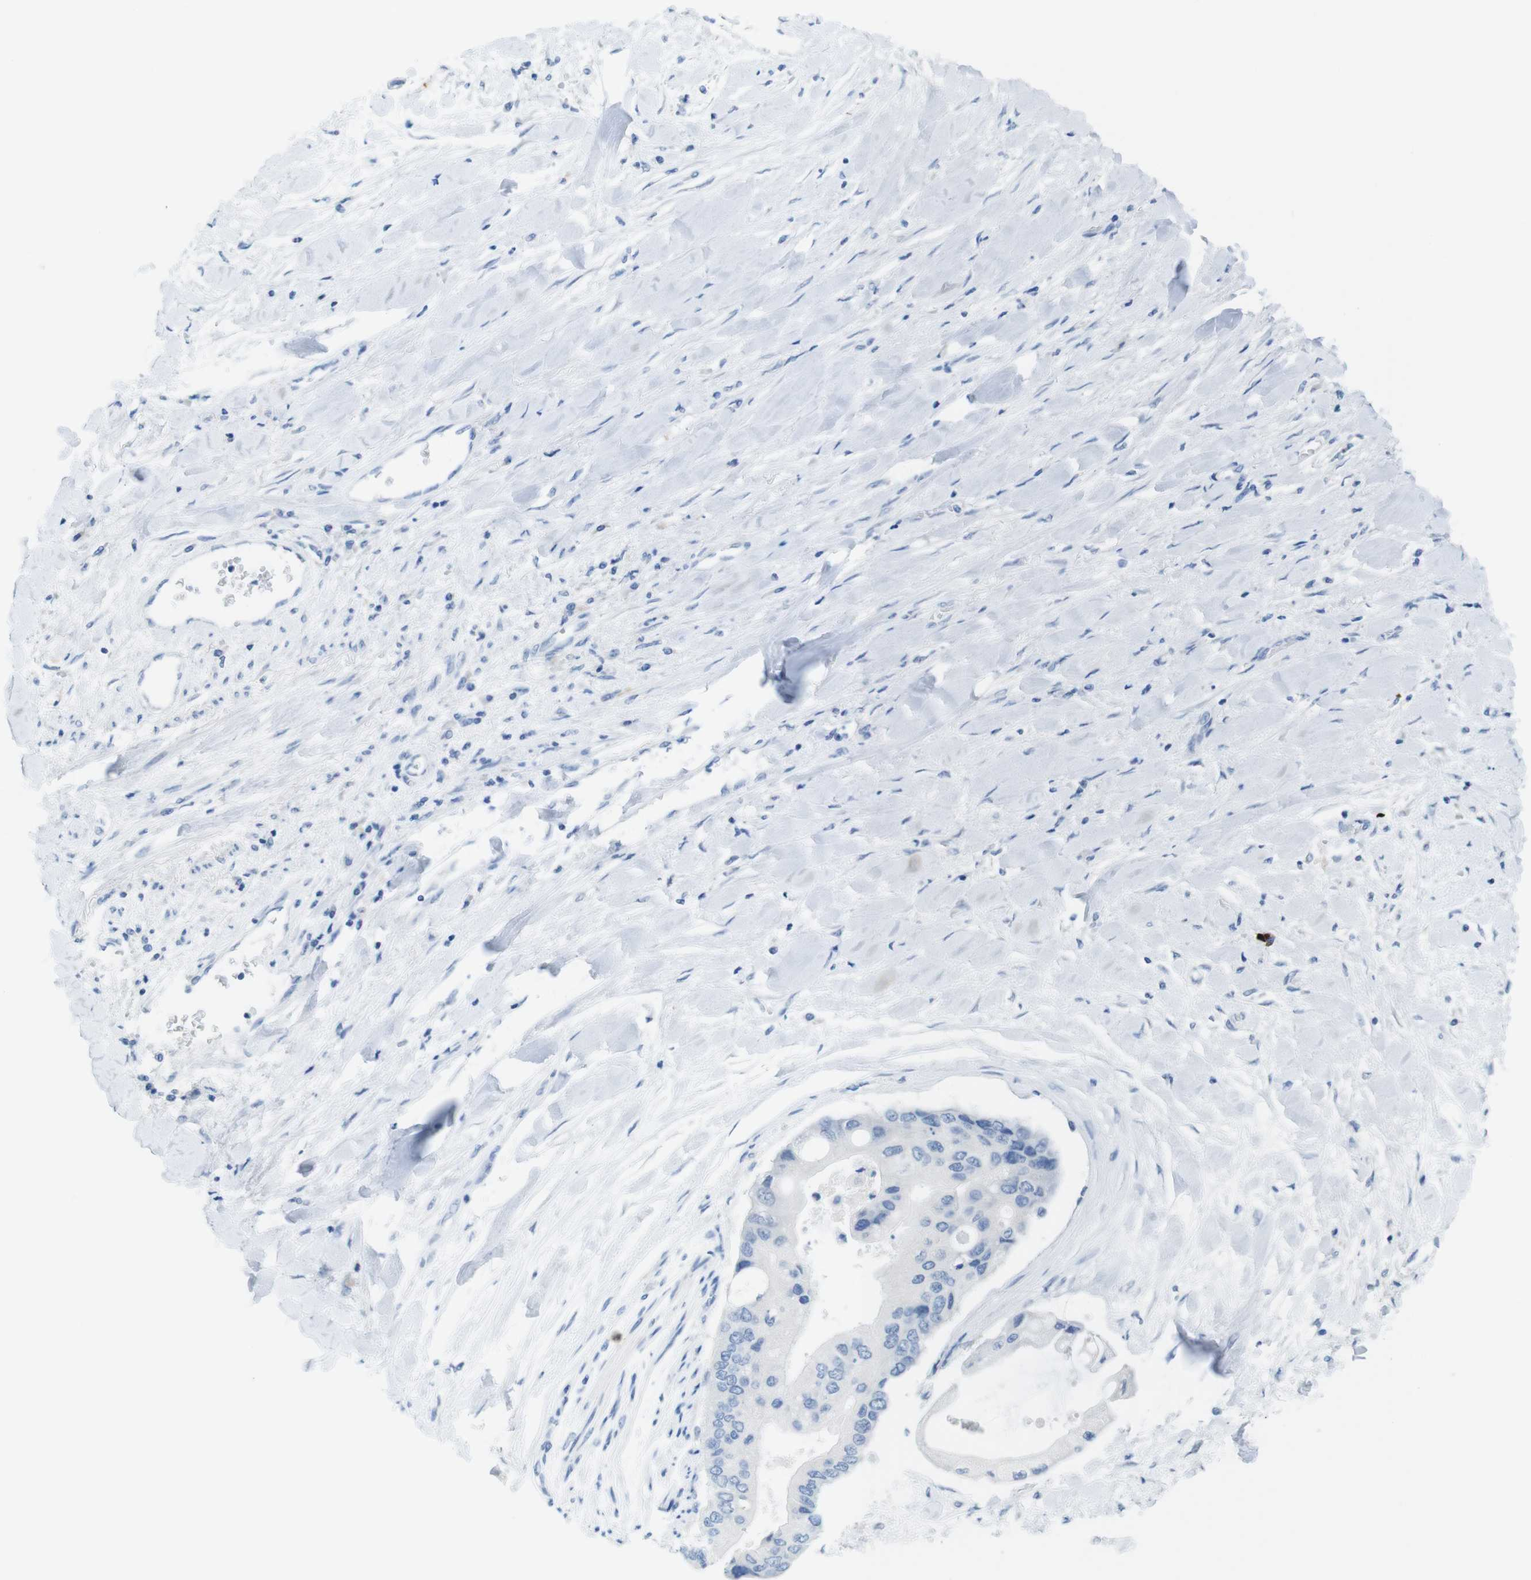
{"staining": {"intensity": "negative", "quantity": "none", "location": "none"}, "tissue": "liver cancer", "cell_type": "Tumor cells", "image_type": "cancer", "snomed": [{"axis": "morphology", "description": "Cholangiocarcinoma"}, {"axis": "topography", "description": "Liver"}], "caption": "An image of liver cancer stained for a protein demonstrates no brown staining in tumor cells.", "gene": "OPN1SW", "patient": {"sex": "male", "age": 50}}